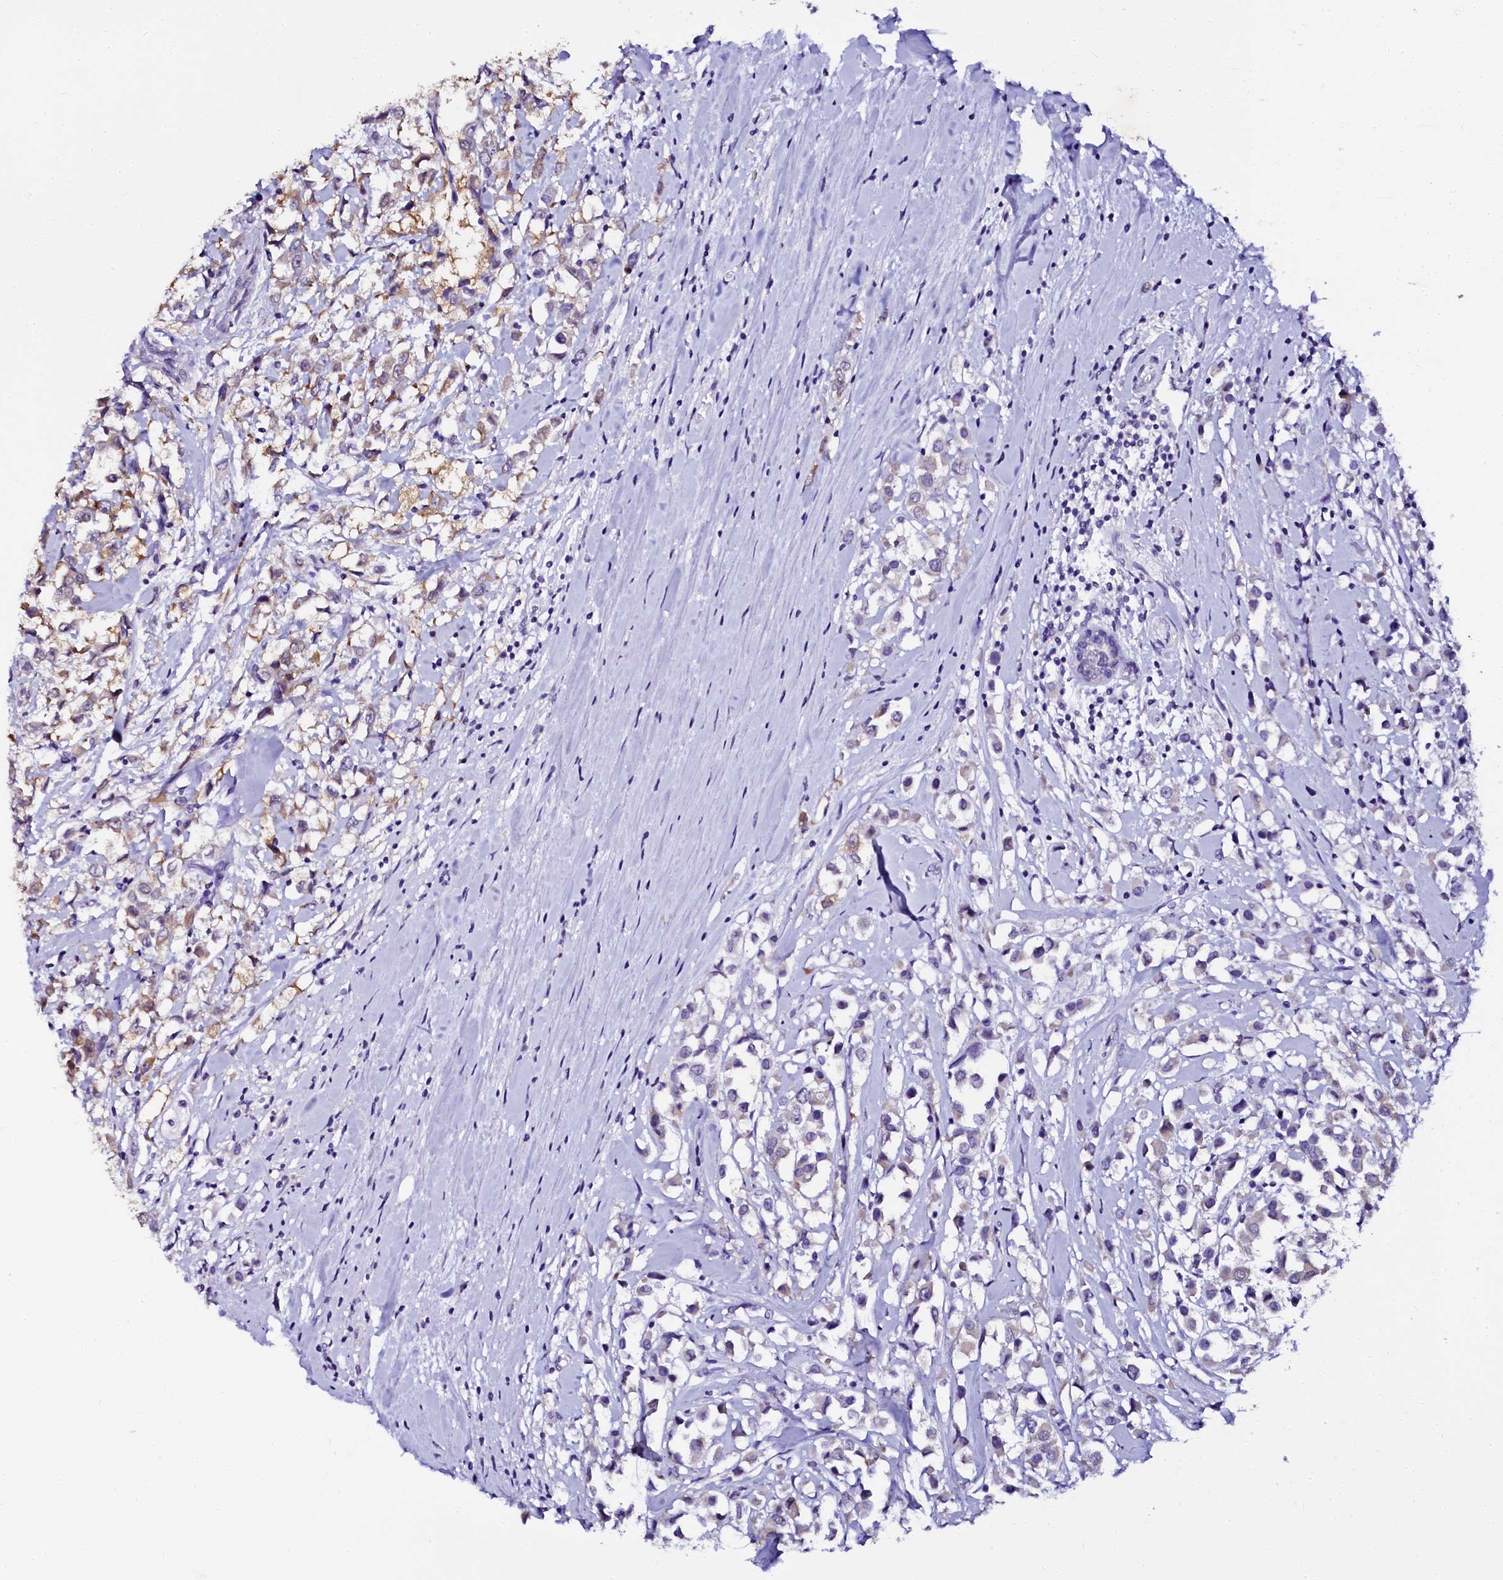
{"staining": {"intensity": "weak", "quantity": "<25%", "location": "cytoplasmic/membranous"}, "tissue": "breast cancer", "cell_type": "Tumor cells", "image_type": "cancer", "snomed": [{"axis": "morphology", "description": "Duct carcinoma"}, {"axis": "topography", "description": "Breast"}], "caption": "Tumor cells show no significant positivity in breast cancer.", "gene": "SORD", "patient": {"sex": "female", "age": 61}}